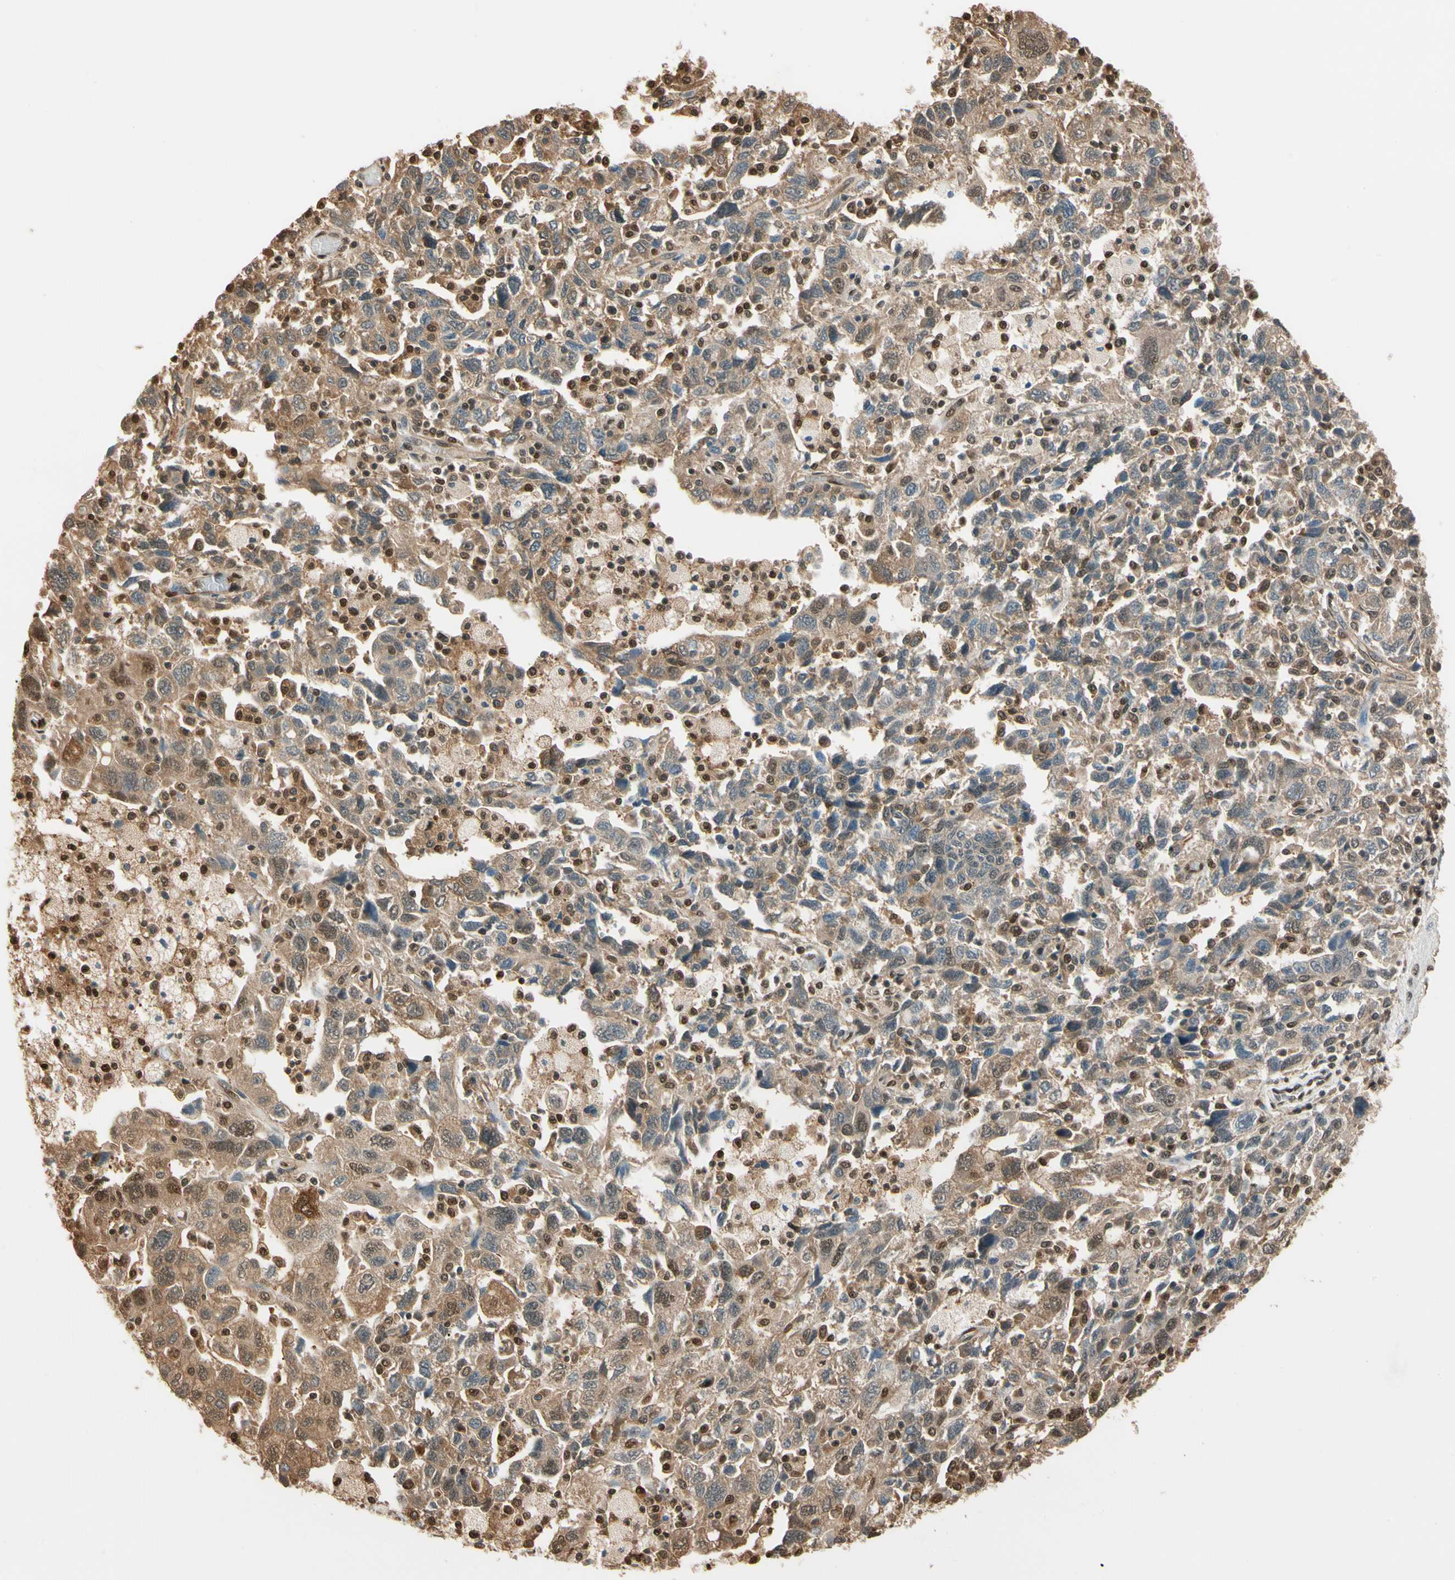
{"staining": {"intensity": "moderate", "quantity": "25%-75%", "location": "cytoplasmic/membranous,nuclear"}, "tissue": "ovarian cancer", "cell_type": "Tumor cells", "image_type": "cancer", "snomed": [{"axis": "morphology", "description": "Carcinoma, NOS"}, {"axis": "morphology", "description": "Cystadenocarcinoma, serous, NOS"}, {"axis": "topography", "description": "Ovary"}], "caption": "Moderate cytoplasmic/membranous and nuclear expression for a protein is appreciated in about 25%-75% of tumor cells of serous cystadenocarcinoma (ovarian) using IHC.", "gene": "PNCK", "patient": {"sex": "female", "age": 69}}